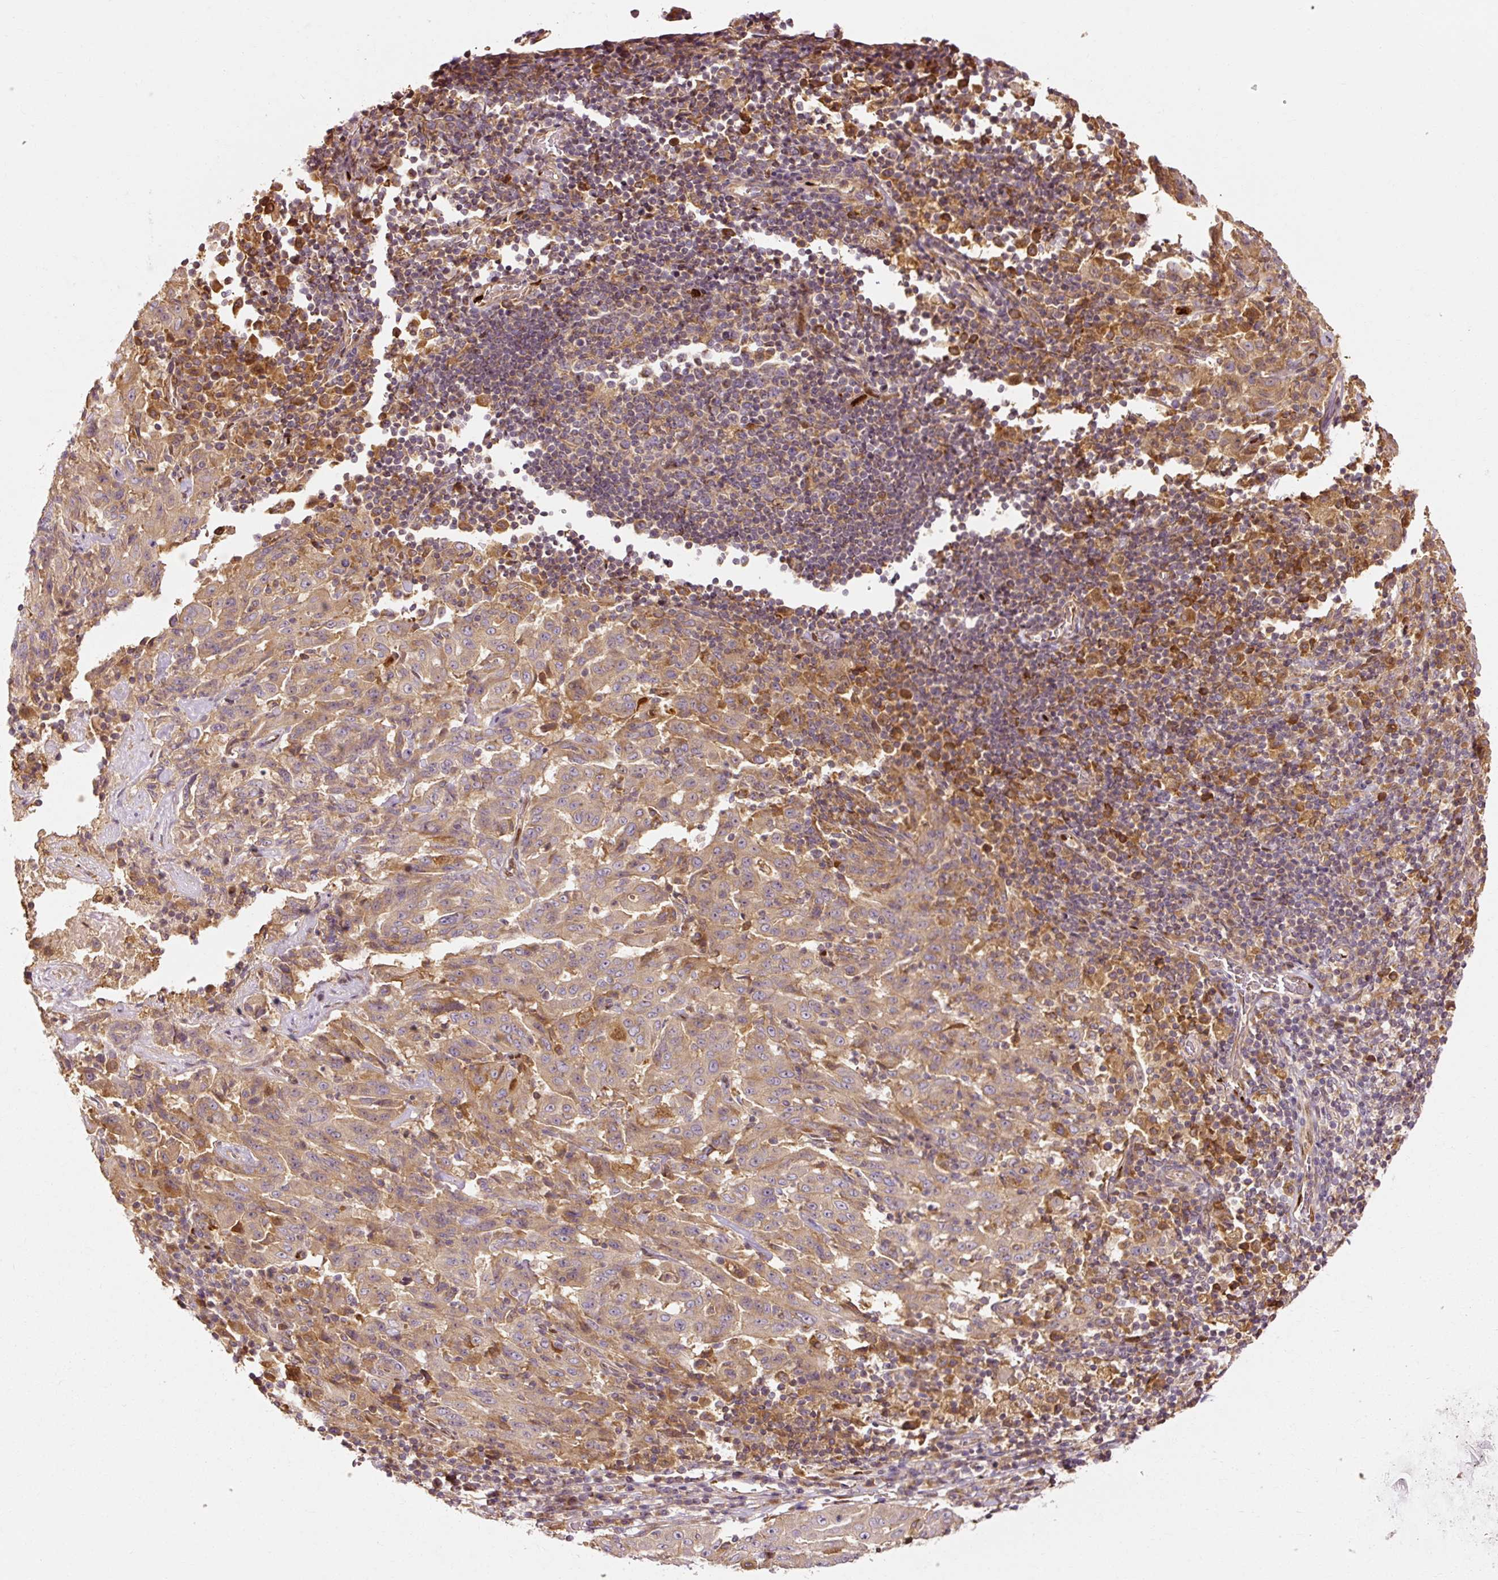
{"staining": {"intensity": "moderate", "quantity": ">75%", "location": "cytoplasmic/membranous"}, "tissue": "pancreatic cancer", "cell_type": "Tumor cells", "image_type": "cancer", "snomed": [{"axis": "morphology", "description": "Adenocarcinoma, NOS"}, {"axis": "topography", "description": "Pancreas"}], "caption": "Tumor cells reveal moderate cytoplasmic/membranous positivity in about >75% of cells in adenocarcinoma (pancreatic). (Stains: DAB in brown, nuclei in blue, Microscopy: brightfield microscopy at high magnification).", "gene": "NAPA", "patient": {"sex": "male", "age": 63}}